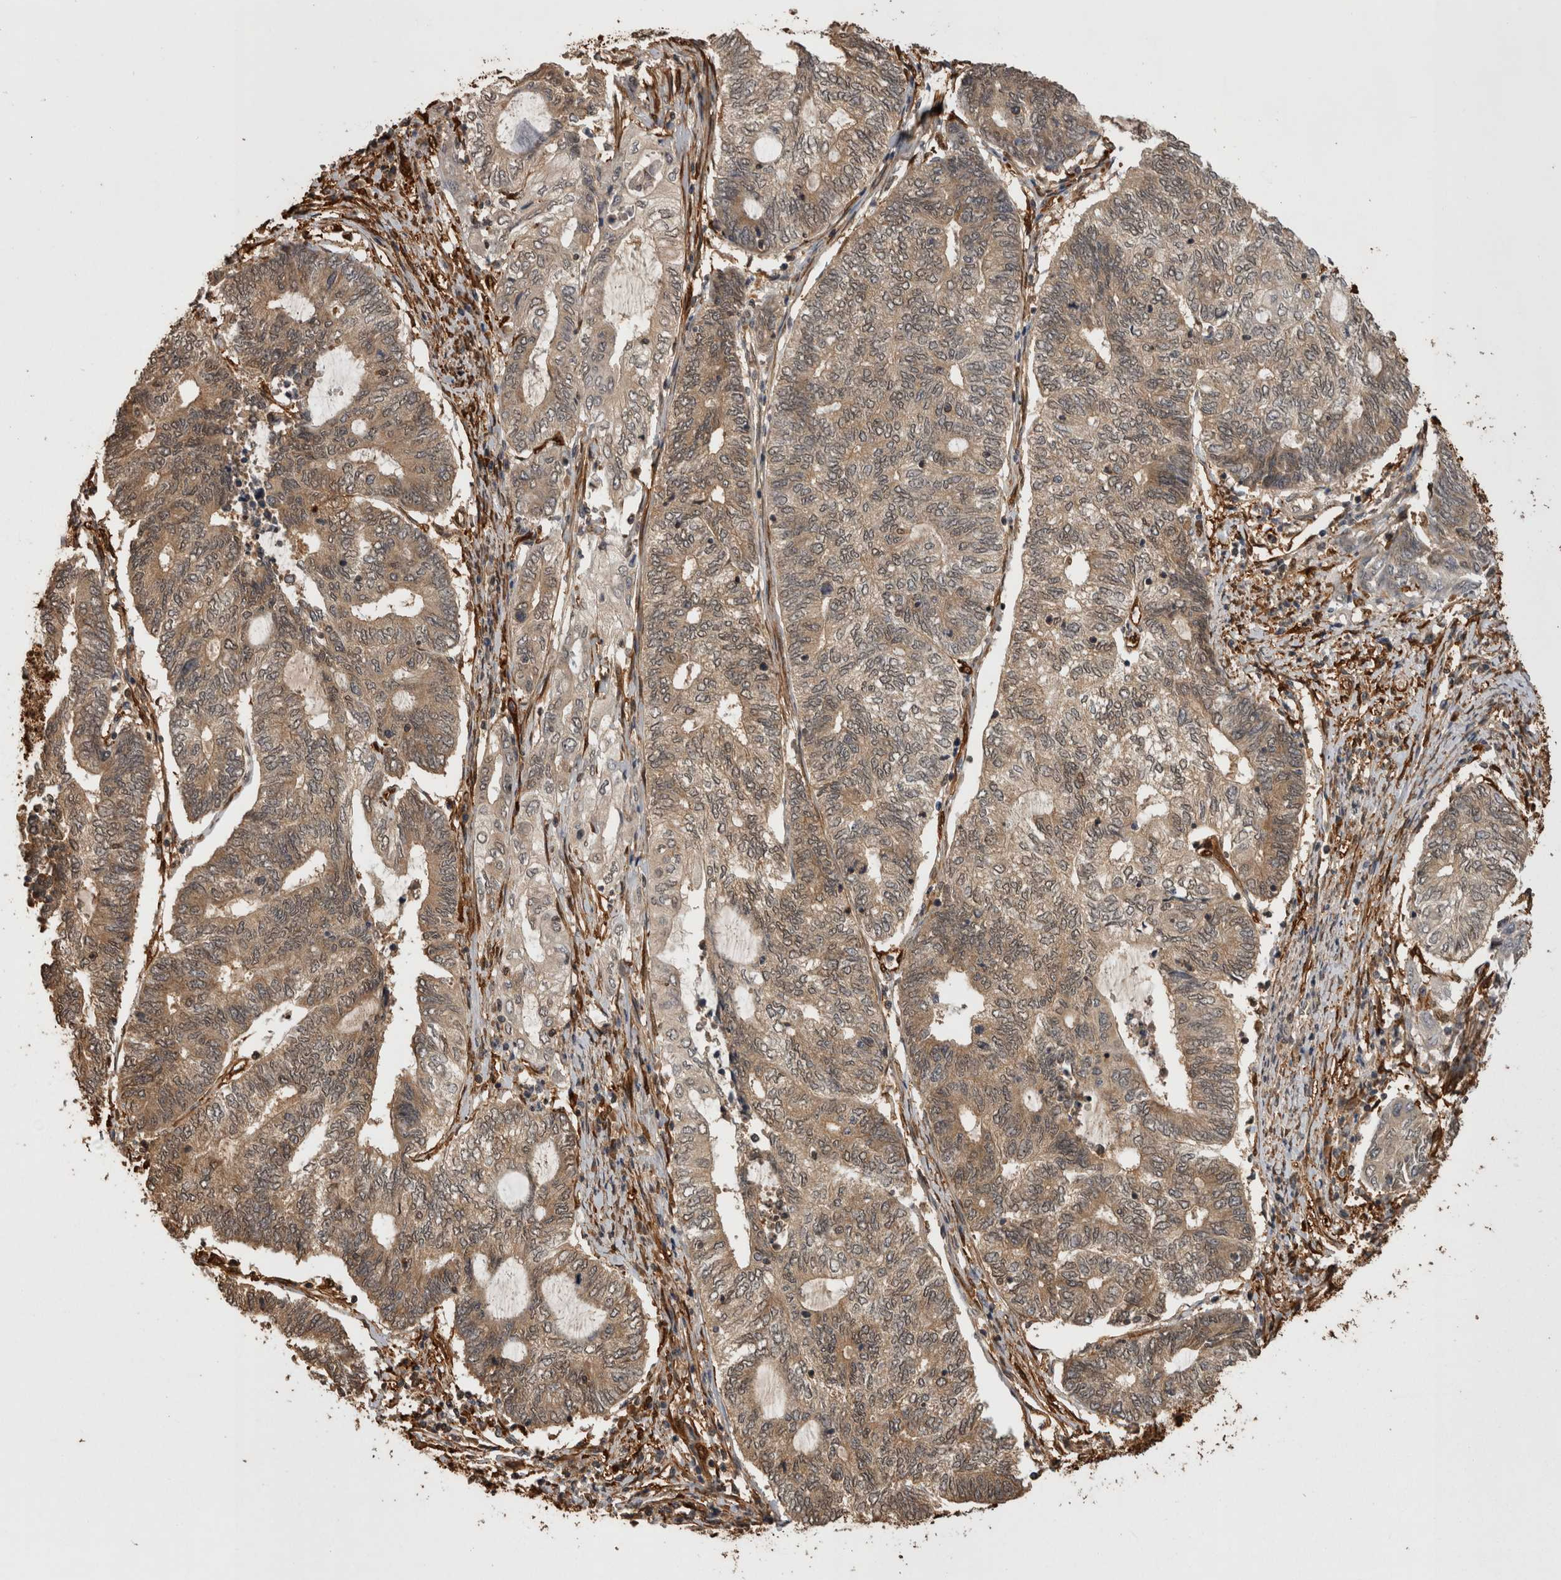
{"staining": {"intensity": "weak", "quantity": ">75%", "location": "cytoplasmic/membranous"}, "tissue": "endometrial cancer", "cell_type": "Tumor cells", "image_type": "cancer", "snomed": [{"axis": "morphology", "description": "Adenocarcinoma, NOS"}, {"axis": "topography", "description": "Uterus"}, {"axis": "topography", "description": "Endometrium"}], "caption": "There is low levels of weak cytoplasmic/membranous positivity in tumor cells of endometrial cancer (adenocarcinoma), as demonstrated by immunohistochemical staining (brown color).", "gene": "LXN", "patient": {"sex": "female", "age": 70}}